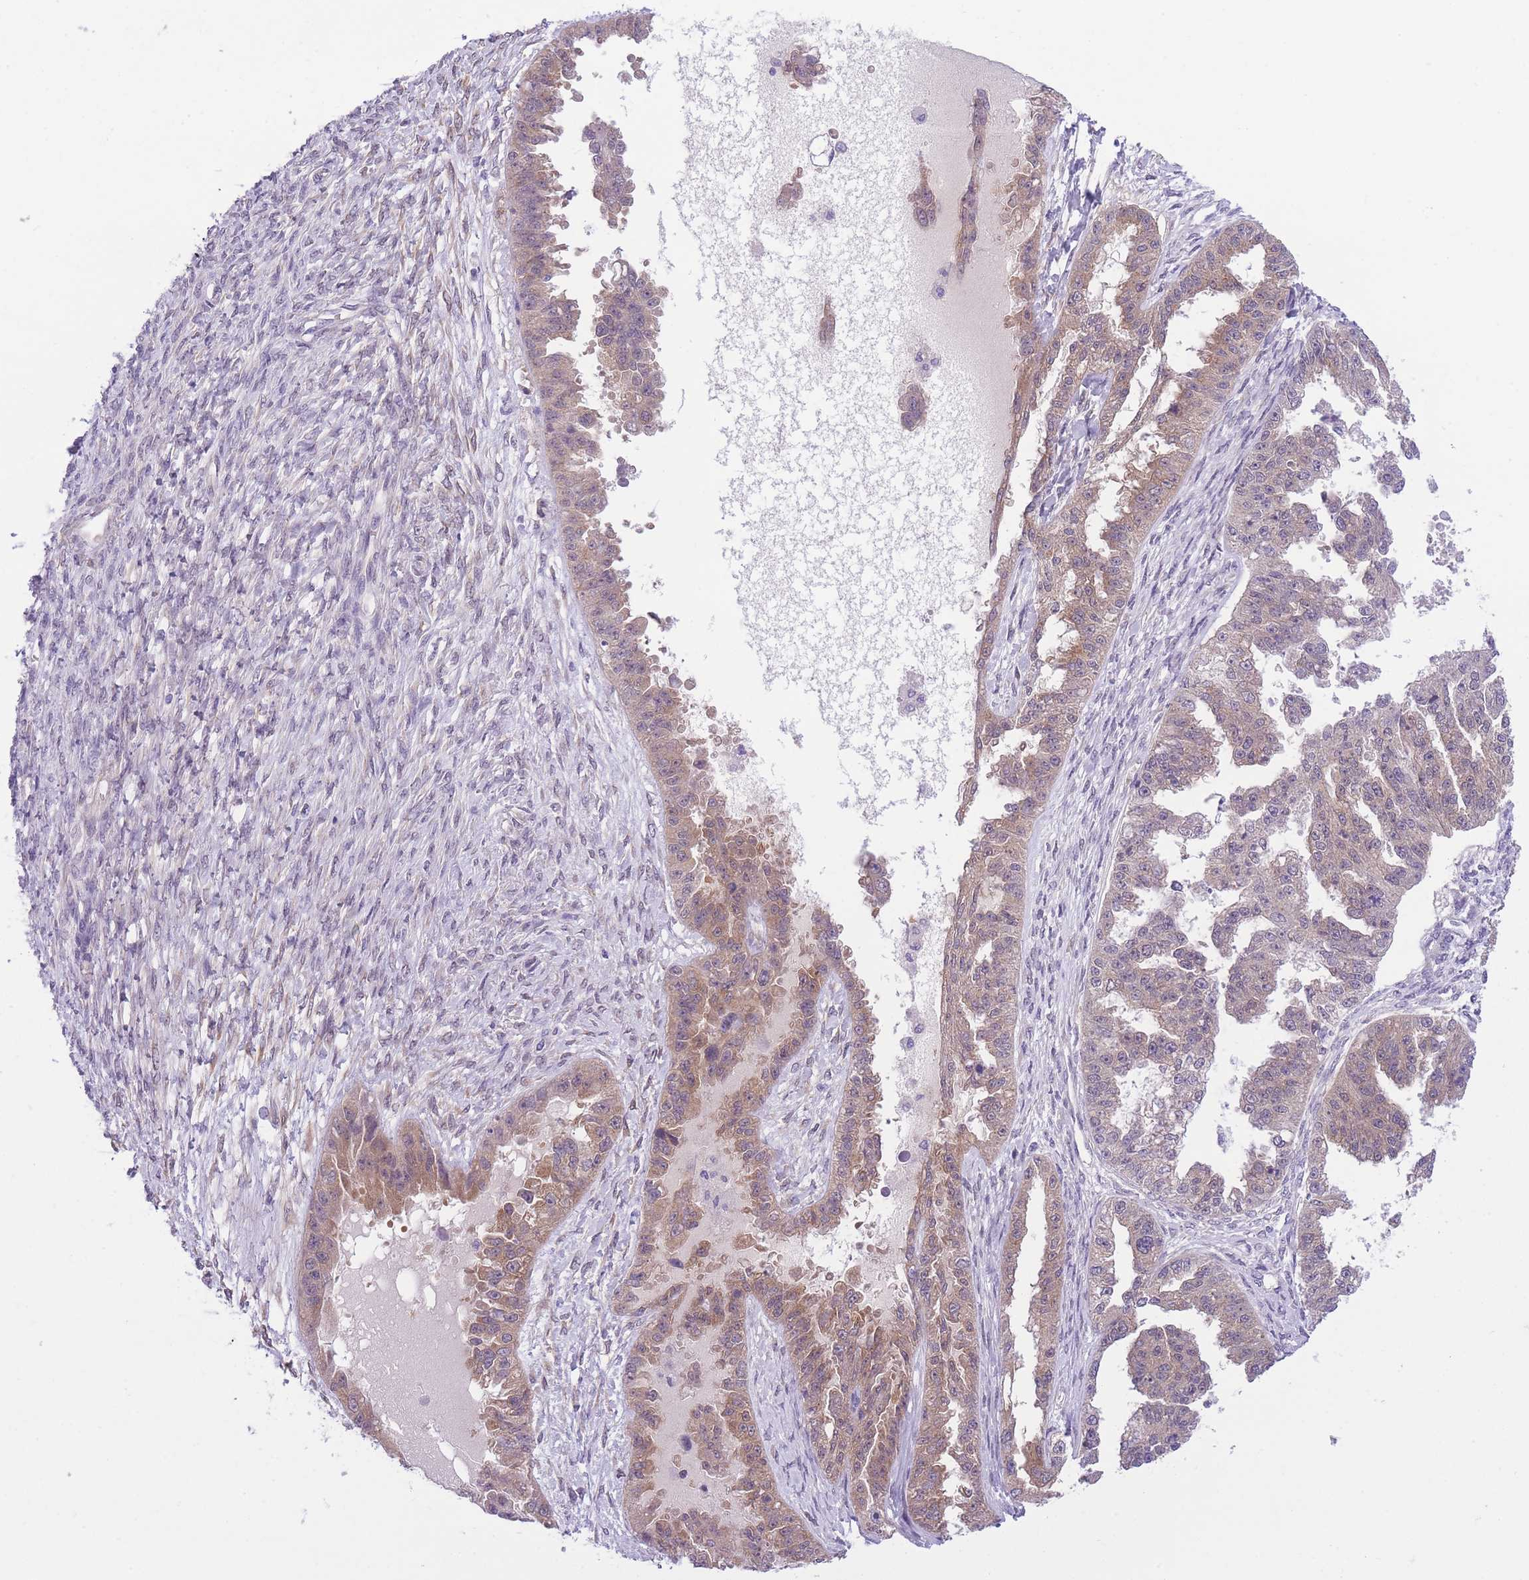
{"staining": {"intensity": "moderate", "quantity": "25%-75%", "location": "cytoplasmic/membranous"}, "tissue": "ovarian cancer", "cell_type": "Tumor cells", "image_type": "cancer", "snomed": [{"axis": "morphology", "description": "Cystadenocarcinoma, serous, NOS"}, {"axis": "topography", "description": "Ovary"}], "caption": "Immunohistochemistry (IHC) photomicrograph of neoplastic tissue: human ovarian cancer (serous cystadenocarcinoma) stained using IHC demonstrates medium levels of moderate protein expression localized specifically in the cytoplasmic/membranous of tumor cells, appearing as a cytoplasmic/membranous brown color.", "gene": "WWOX", "patient": {"sex": "female", "age": 58}}